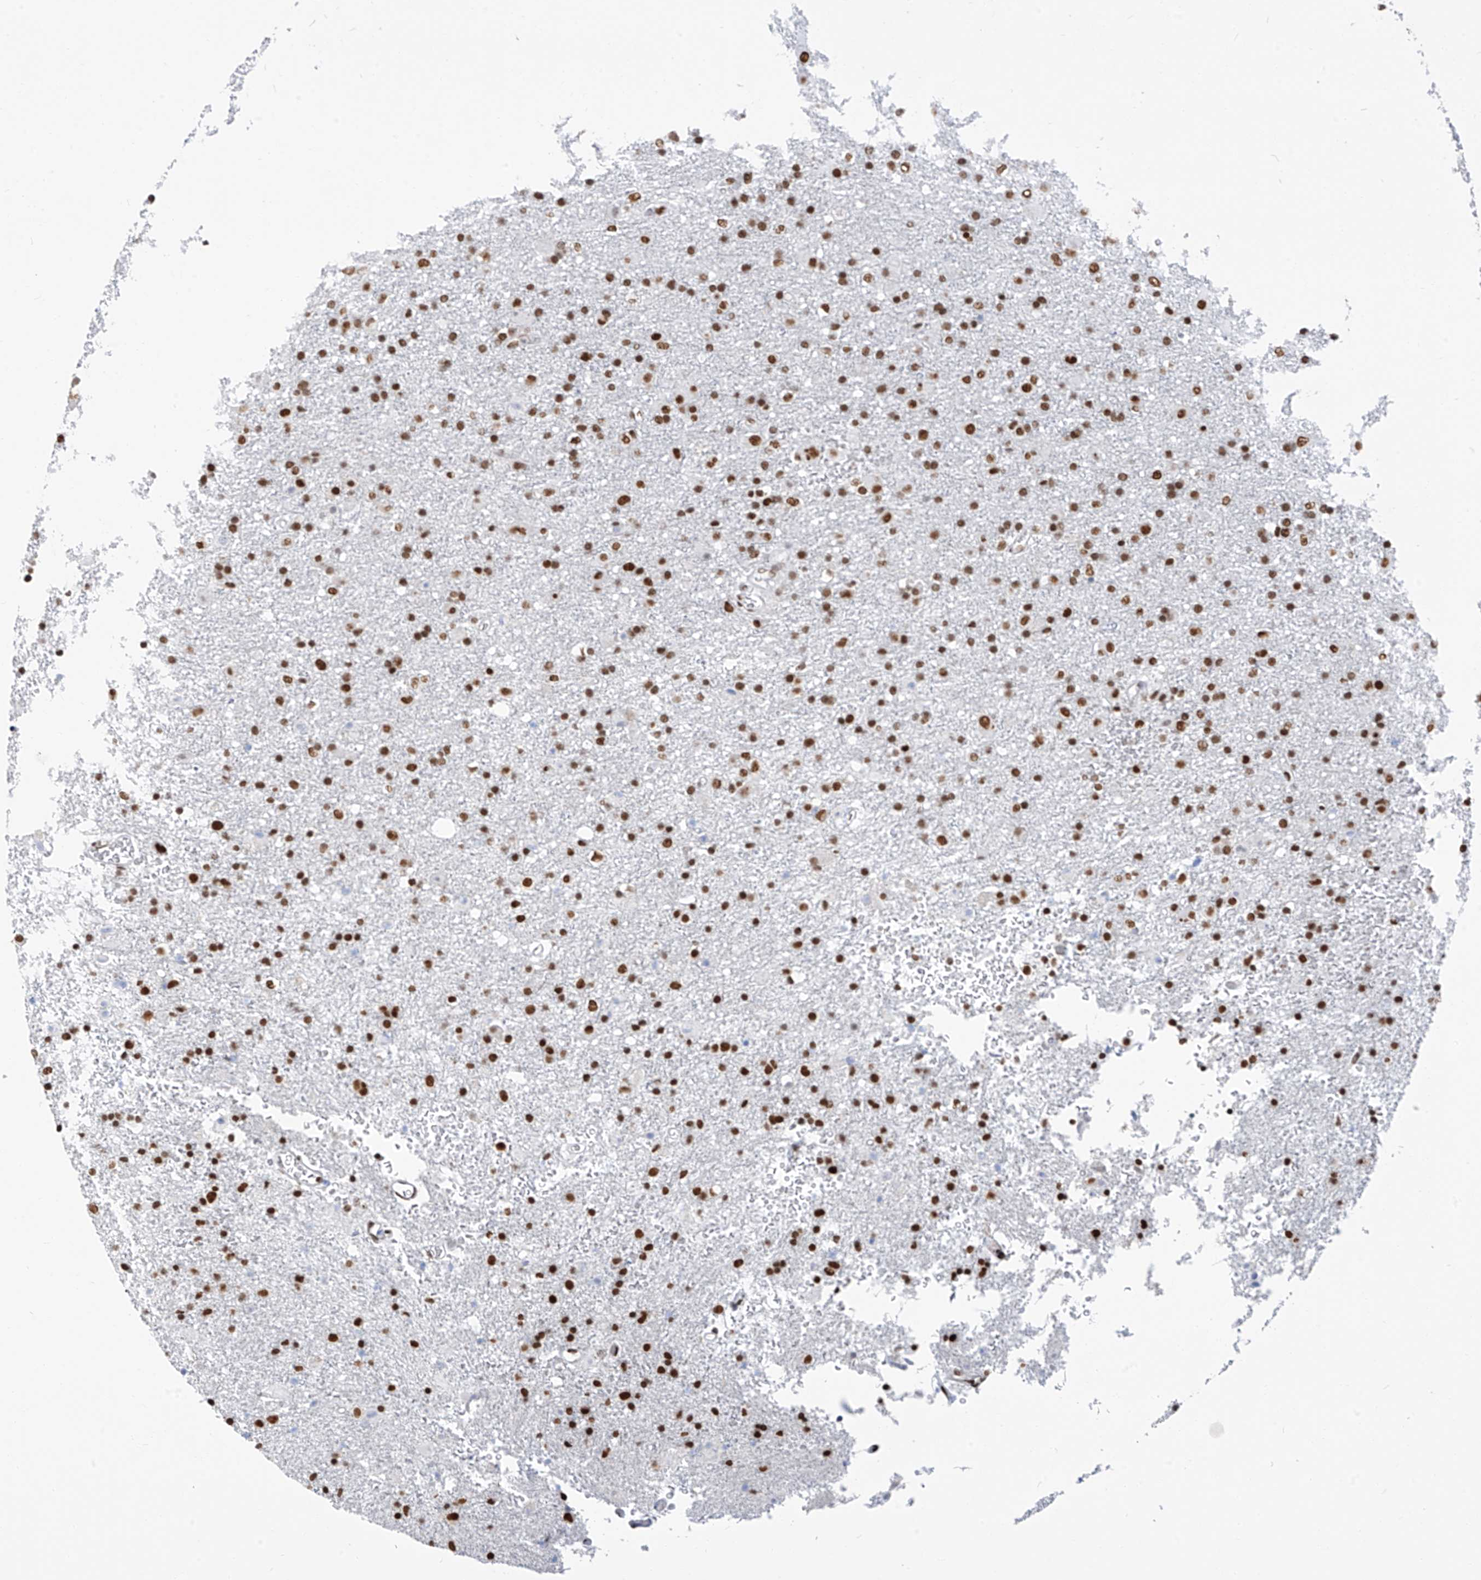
{"staining": {"intensity": "strong", "quantity": ">75%", "location": "nuclear"}, "tissue": "glioma", "cell_type": "Tumor cells", "image_type": "cancer", "snomed": [{"axis": "morphology", "description": "Glioma, malignant, Low grade"}, {"axis": "topography", "description": "Brain"}], "caption": "This micrograph reveals immunohistochemistry staining of malignant glioma (low-grade), with high strong nuclear expression in about >75% of tumor cells.", "gene": "KHSRP", "patient": {"sex": "male", "age": 65}}